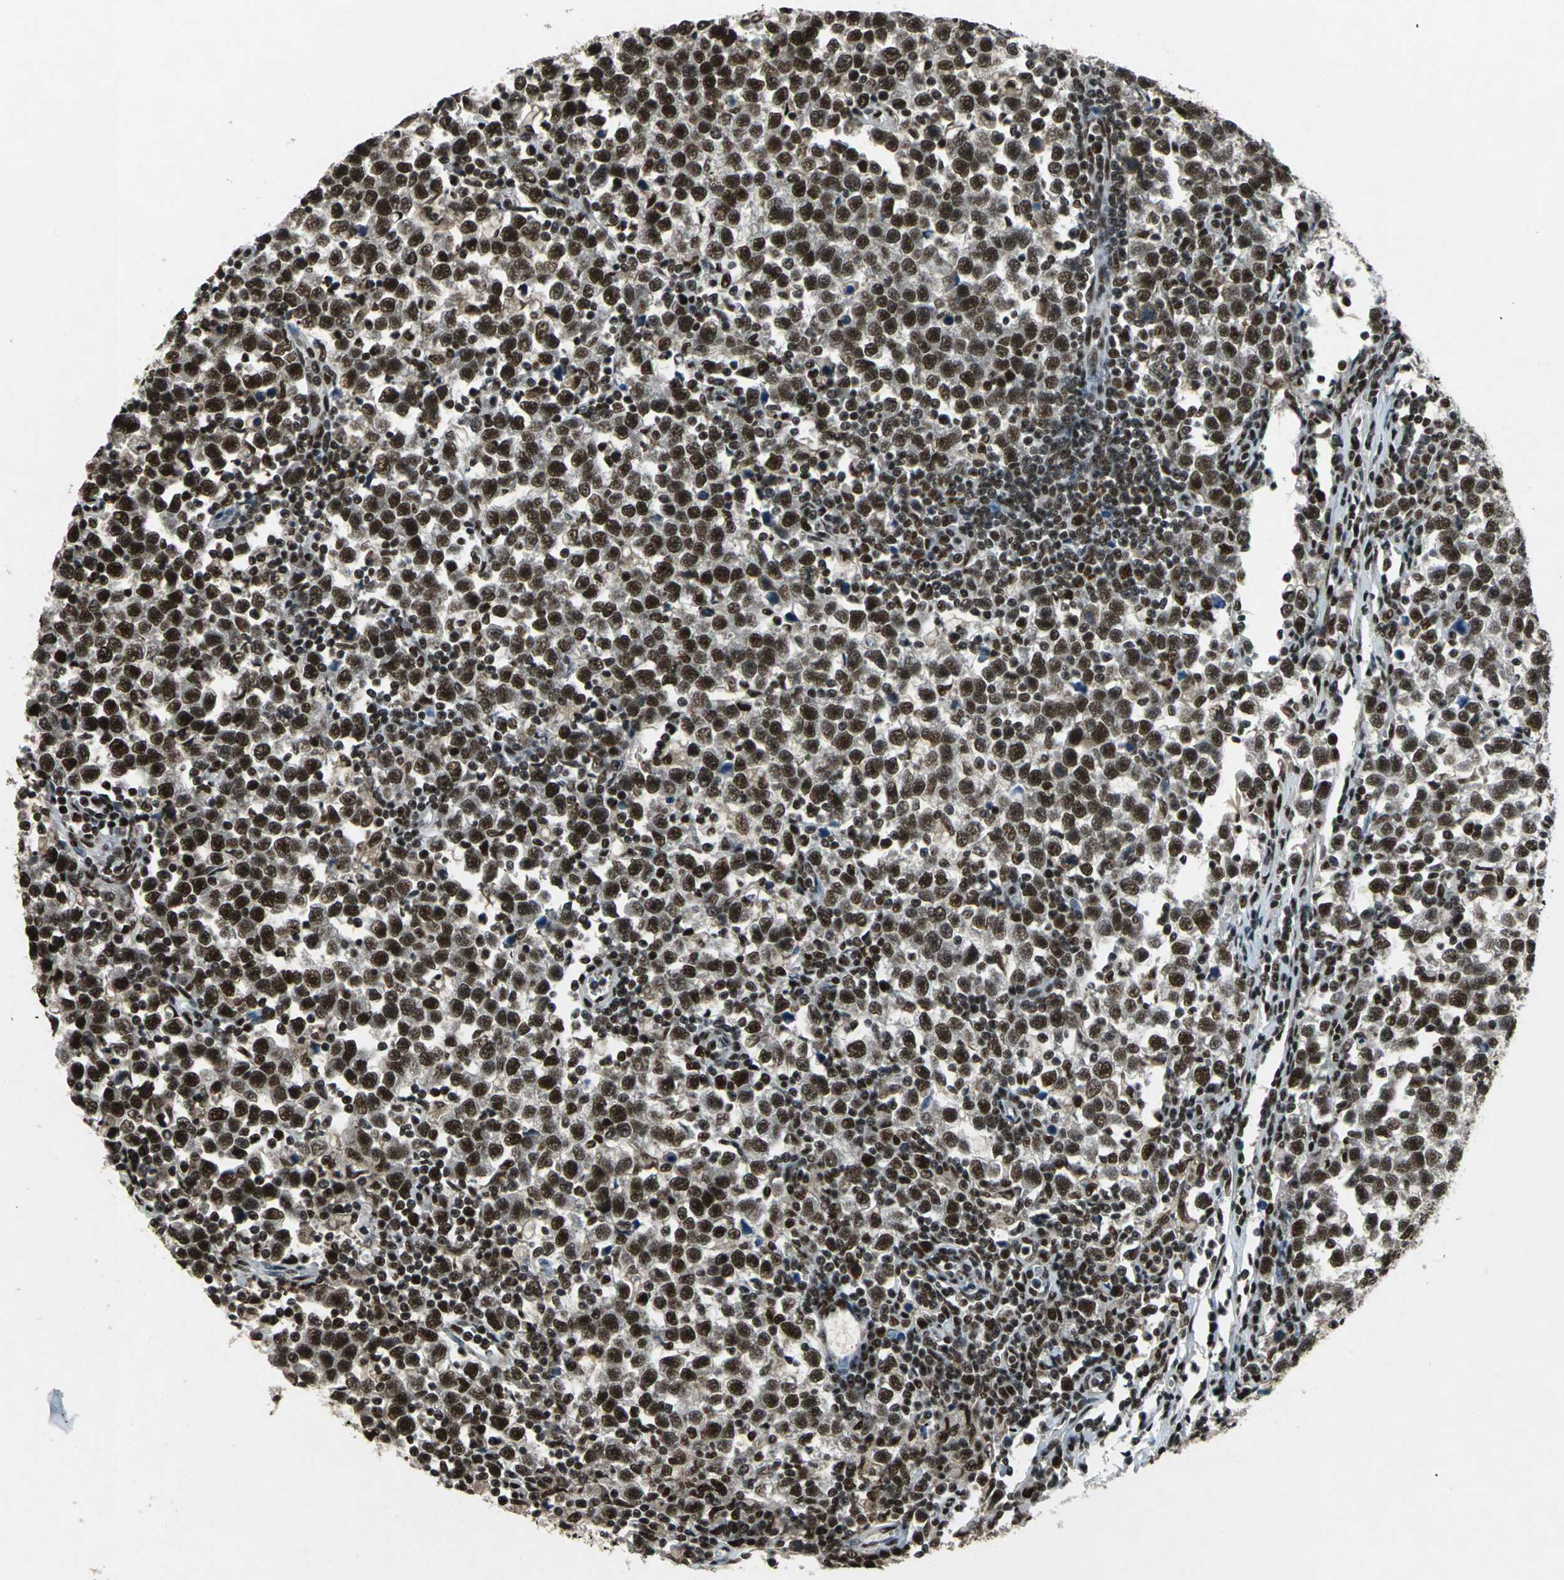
{"staining": {"intensity": "strong", "quantity": ">75%", "location": "nuclear"}, "tissue": "testis cancer", "cell_type": "Tumor cells", "image_type": "cancer", "snomed": [{"axis": "morphology", "description": "Seminoma, NOS"}, {"axis": "topography", "description": "Testis"}], "caption": "Seminoma (testis) tissue displays strong nuclear staining in approximately >75% of tumor cells The staining is performed using DAB brown chromogen to label protein expression. The nuclei are counter-stained blue using hematoxylin.", "gene": "MTA2", "patient": {"sex": "male", "age": 43}}